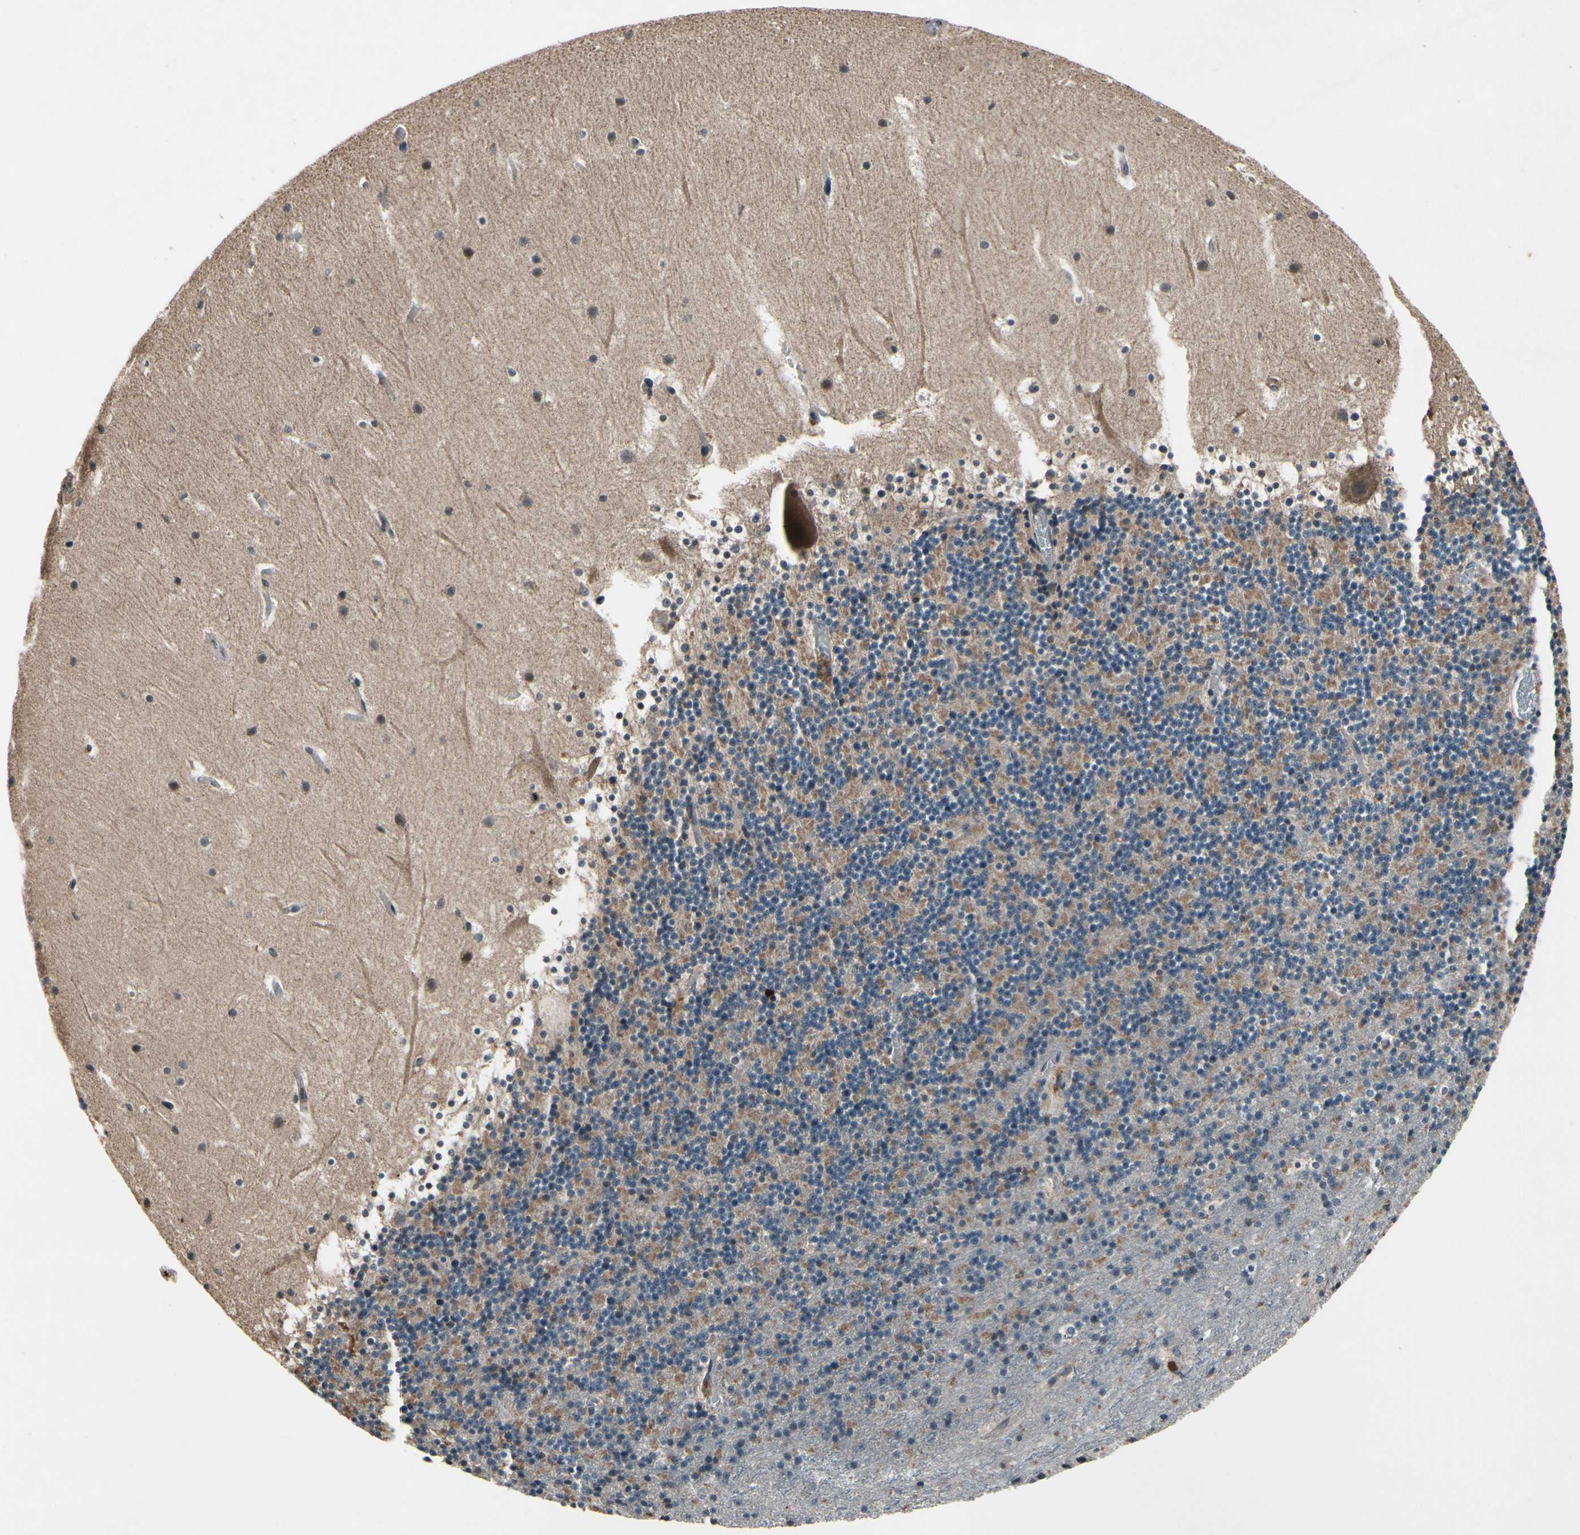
{"staining": {"intensity": "weak", "quantity": "25%-75%", "location": "nuclear"}, "tissue": "cerebellum", "cell_type": "Cells in granular layer", "image_type": "normal", "snomed": [{"axis": "morphology", "description": "Normal tissue, NOS"}, {"axis": "topography", "description": "Cerebellum"}], "caption": "DAB (3,3'-diaminobenzidine) immunohistochemical staining of unremarkable human cerebellum shows weak nuclear protein positivity in approximately 25%-75% of cells in granular layer. The staining was performed using DAB, with brown indicating positive protein expression. Nuclei are stained blue with hematoxylin.", "gene": "MBTPS2", "patient": {"sex": "male", "age": 45}}